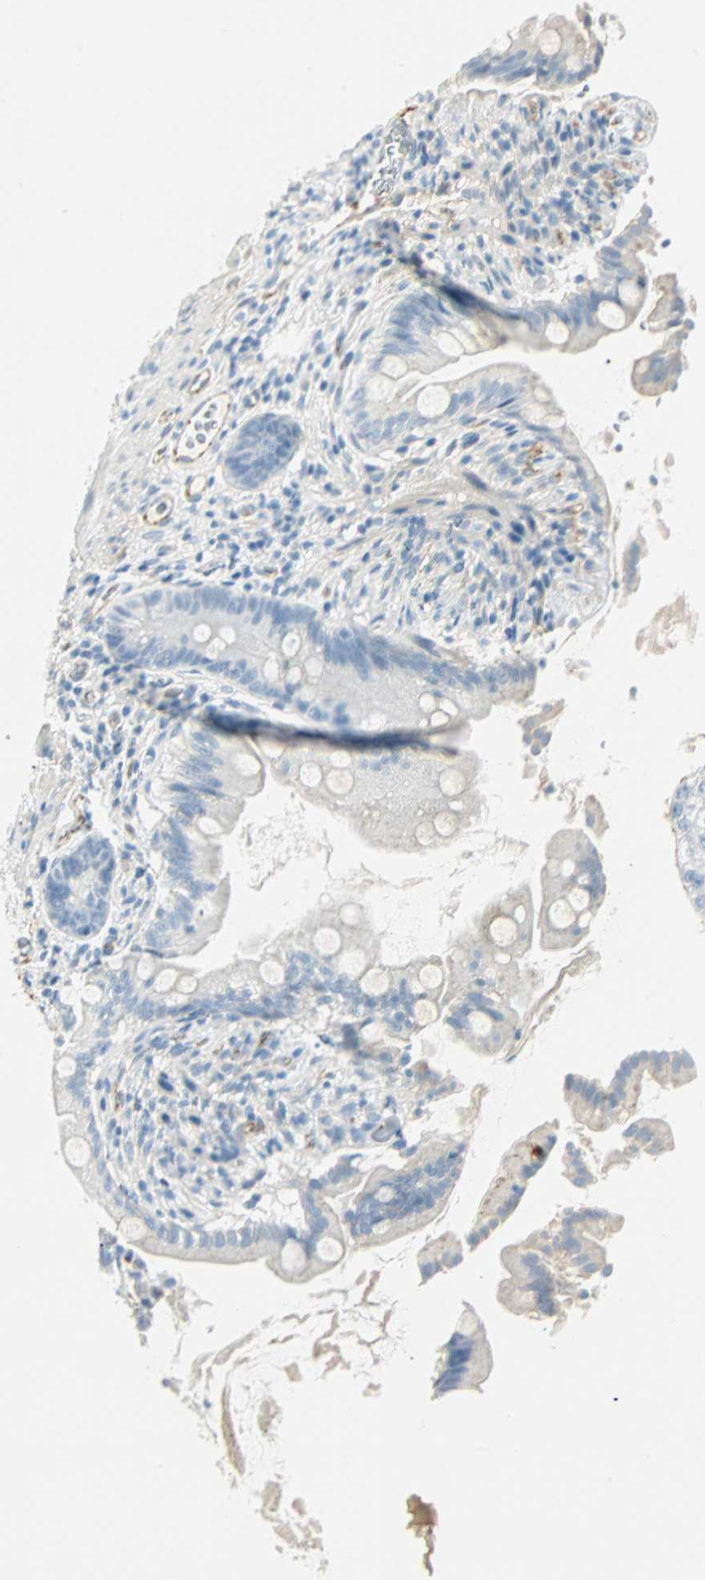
{"staining": {"intensity": "moderate", "quantity": "<25%", "location": "cytoplasmic/membranous"}, "tissue": "small intestine", "cell_type": "Glandular cells", "image_type": "normal", "snomed": [{"axis": "morphology", "description": "Normal tissue, NOS"}, {"axis": "topography", "description": "Small intestine"}], "caption": "An image showing moderate cytoplasmic/membranous staining in approximately <25% of glandular cells in normal small intestine, as visualized by brown immunohistochemical staining.", "gene": "VPS9D1", "patient": {"sex": "female", "age": 56}}